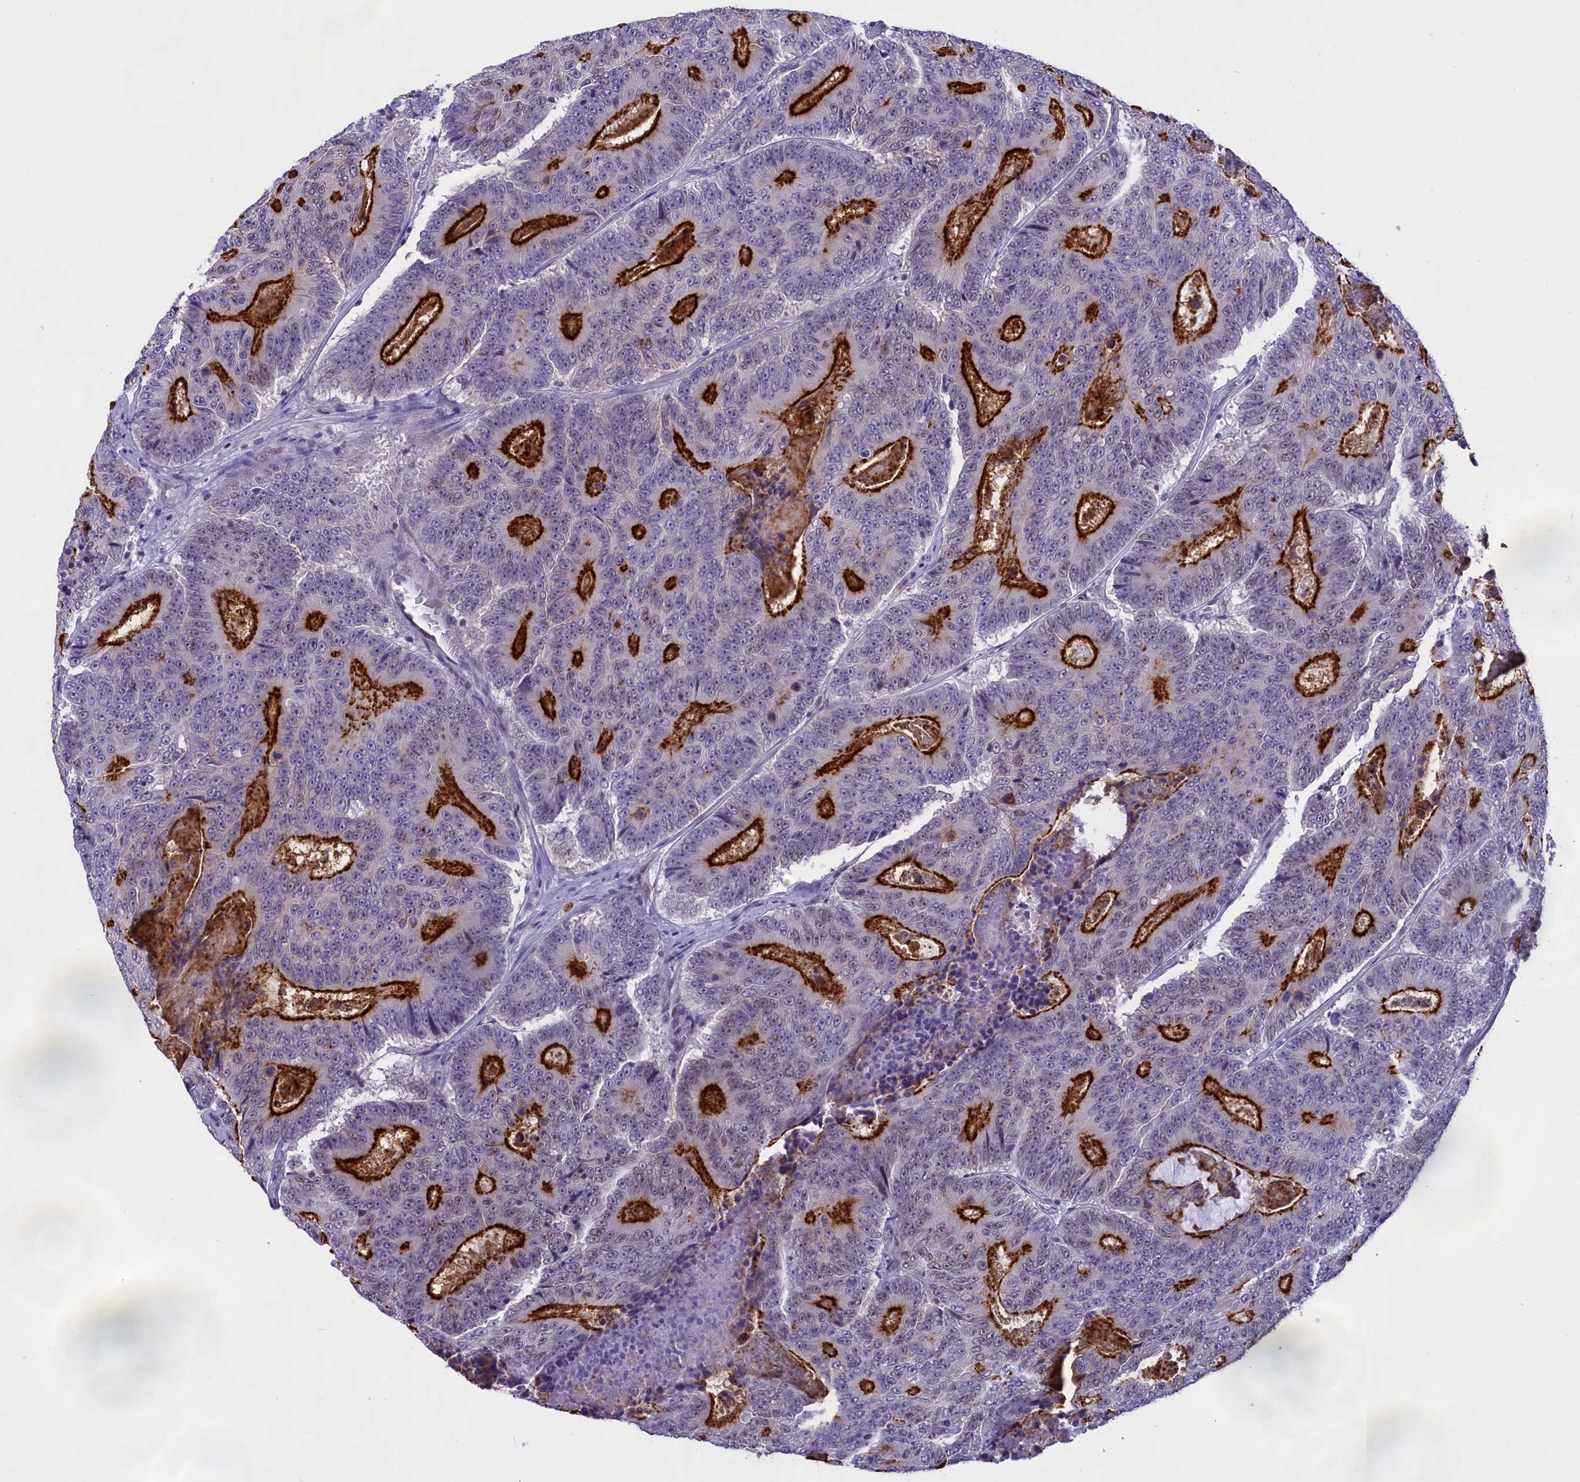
{"staining": {"intensity": "strong", "quantity": "25%-75%", "location": "cytoplasmic/membranous"}, "tissue": "colorectal cancer", "cell_type": "Tumor cells", "image_type": "cancer", "snomed": [{"axis": "morphology", "description": "Adenocarcinoma, NOS"}, {"axis": "topography", "description": "Colon"}], "caption": "IHC histopathology image of neoplastic tissue: colorectal adenocarcinoma stained using immunohistochemistry (IHC) shows high levels of strong protein expression localized specifically in the cytoplasmic/membranous of tumor cells, appearing as a cytoplasmic/membranous brown color.", "gene": "SPIRE2", "patient": {"sex": "male", "age": 83}}